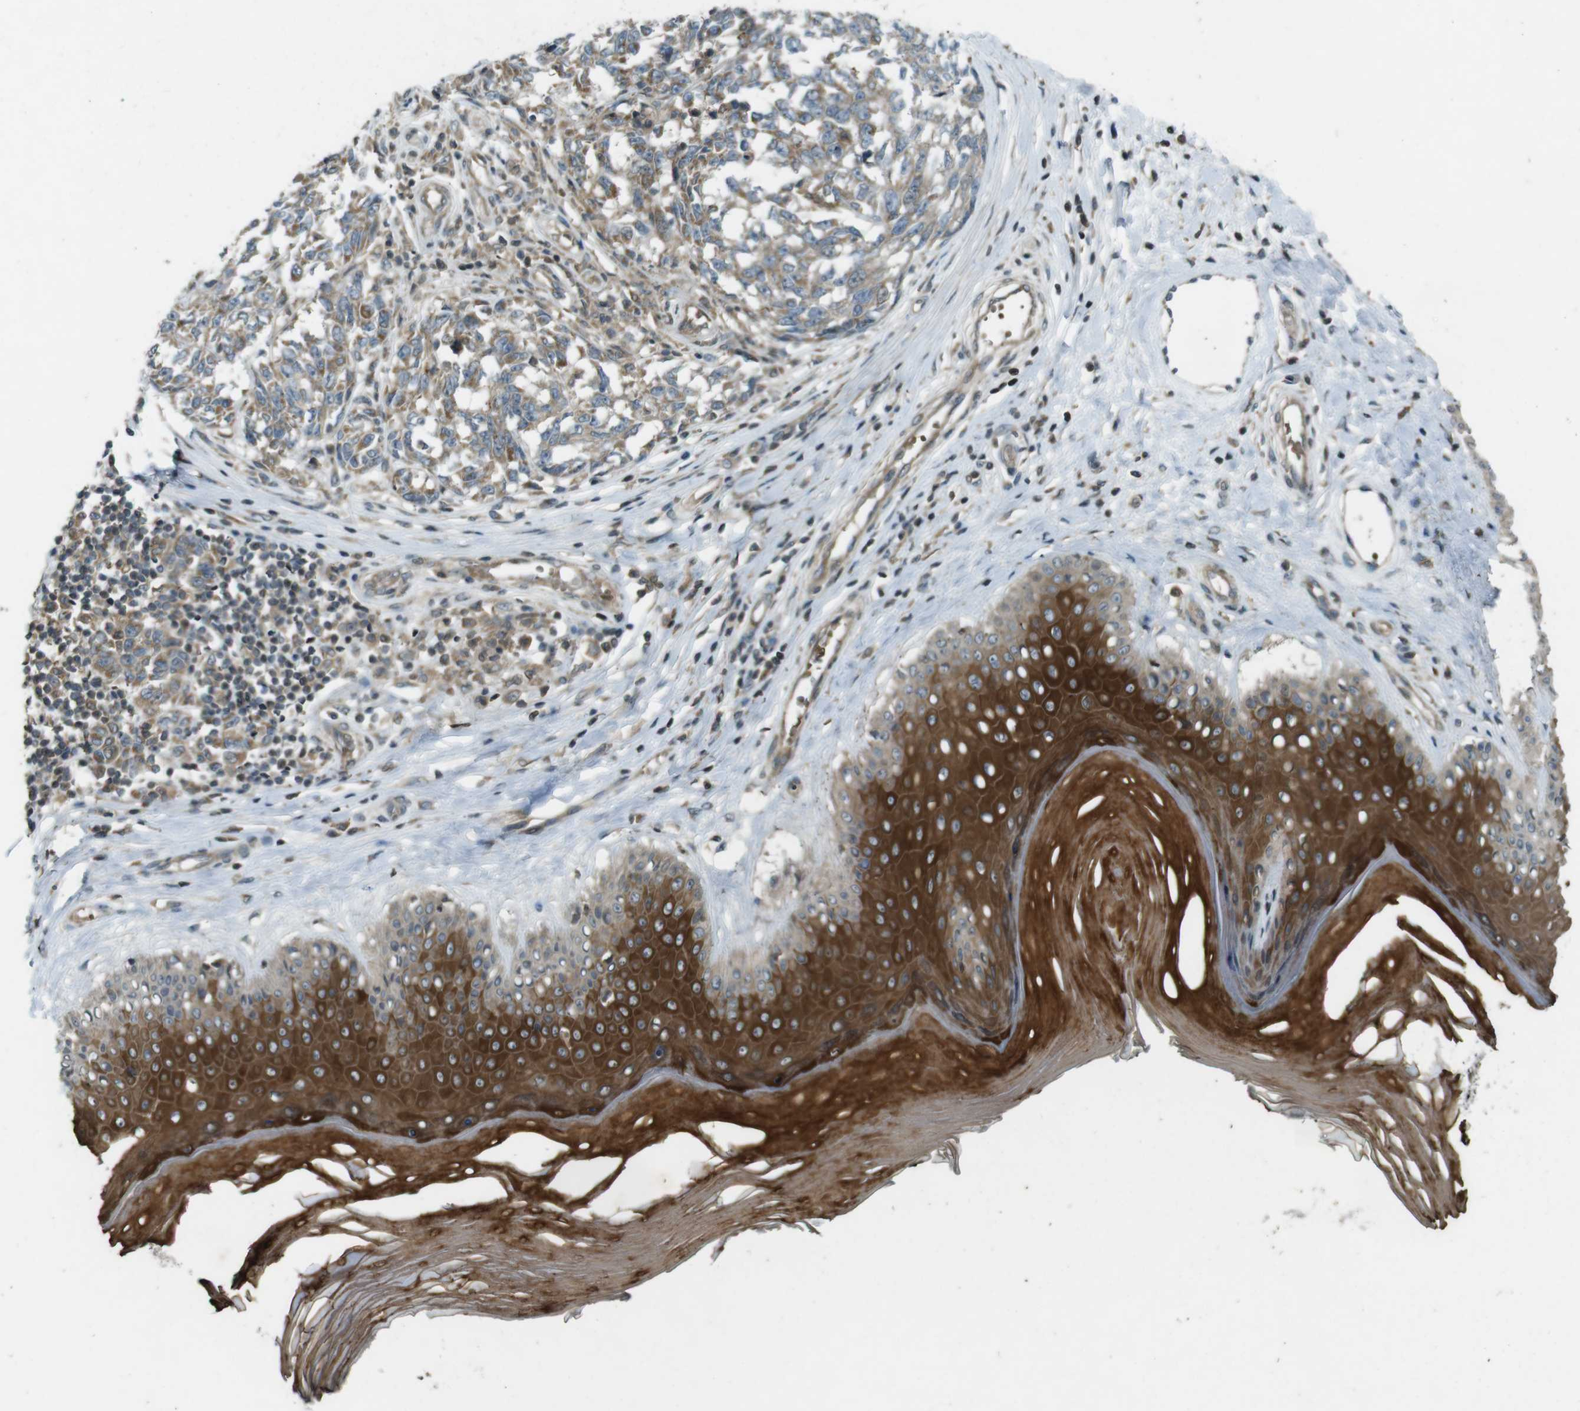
{"staining": {"intensity": "weak", "quantity": ">75%", "location": "cytoplasmic/membranous"}, "tissue": "melanoma", "cell_type": "Tumor cells", "image_type": "cancer", "snomed": [{"axis": "morphology", "description": "Malignant melanoma, NOS"}, {"axis": "topography", "description": "Skin"}], "caption": "There is low levels of weak cytoplasmic/membranous staining in tumor cells of malignant melanoma, as demonstrated by immunohistochemical staining (brown color).", "gene": "ZYX", "patient": {"sex": "female", "age": 64}}